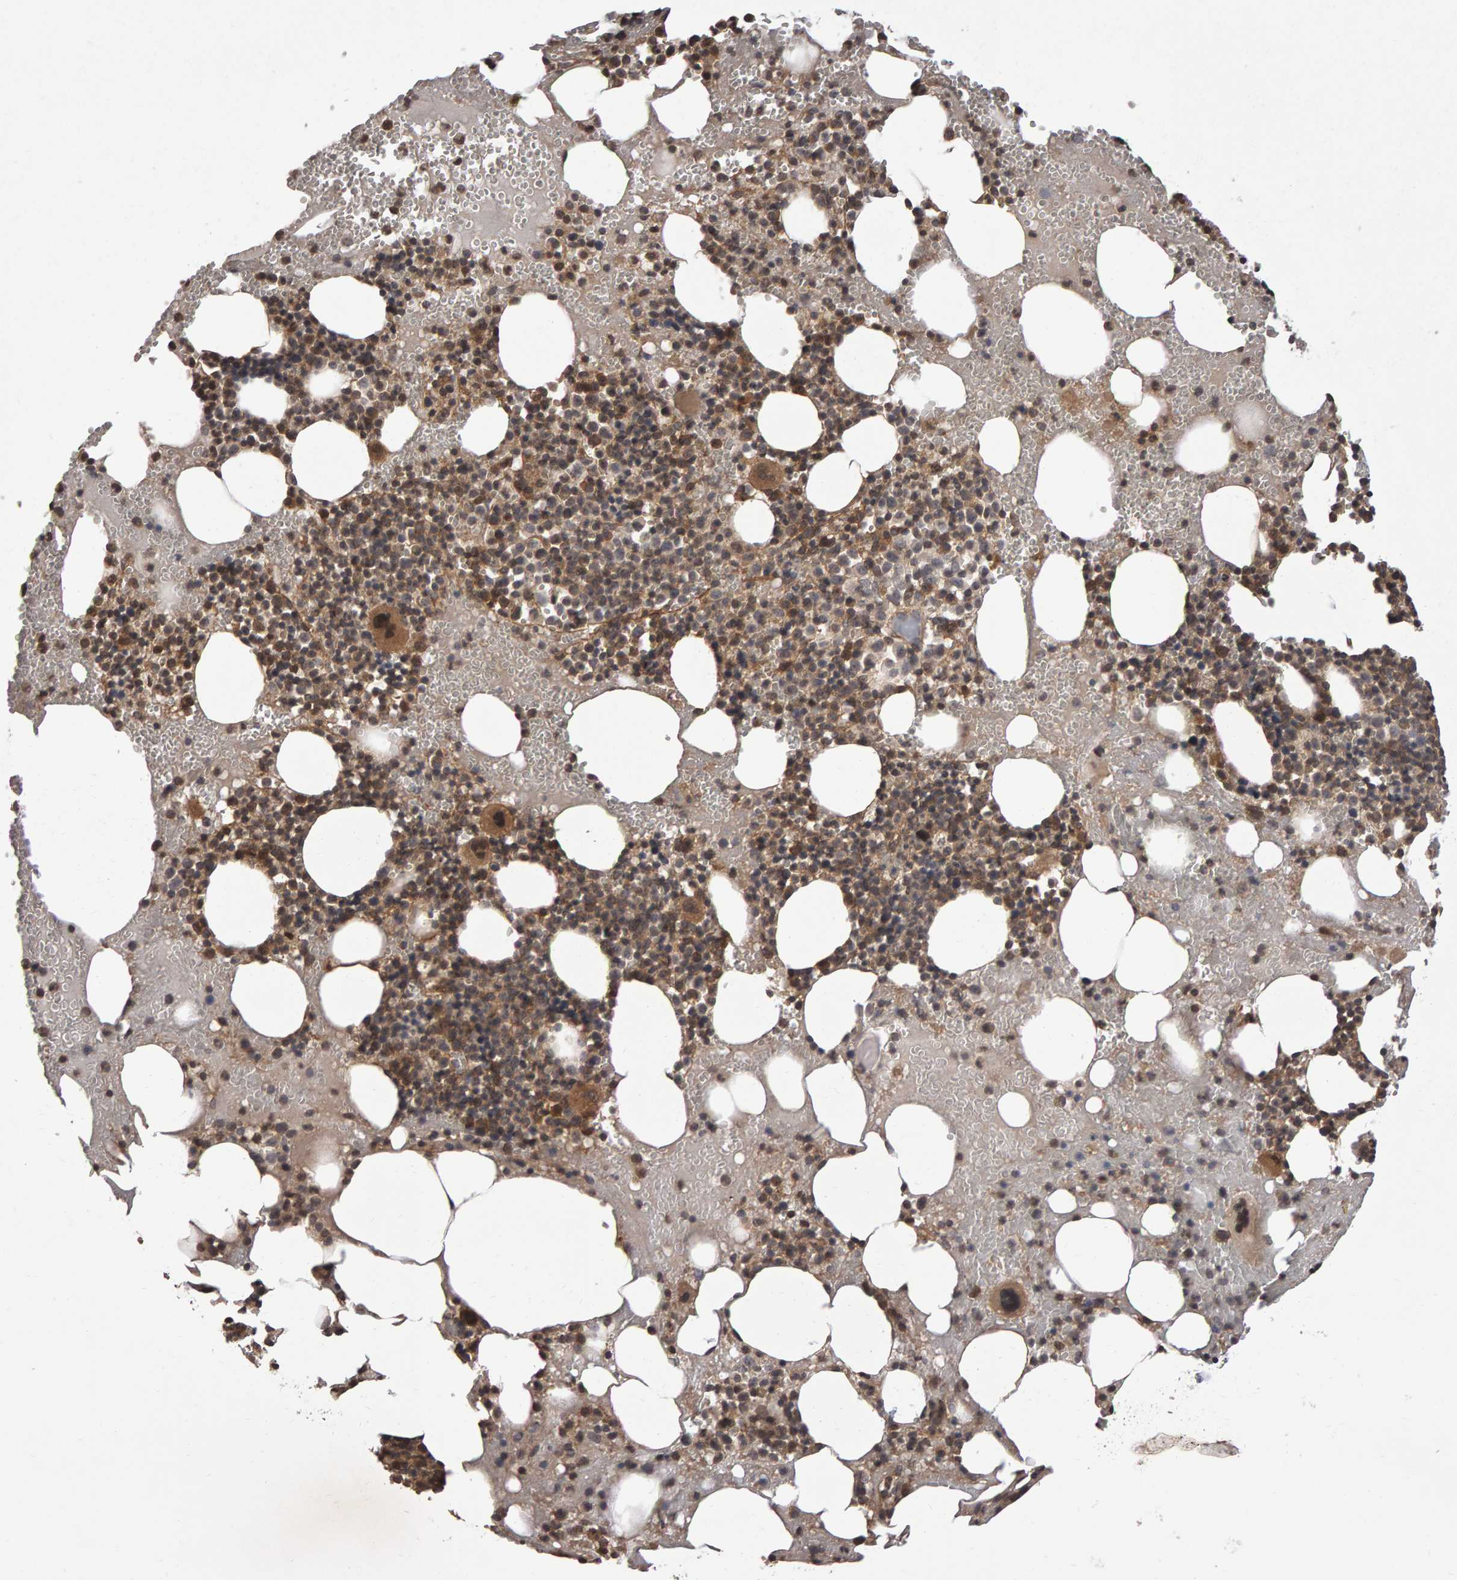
{"staining": {"intensity": "weak", "quantity": ">75%", "location": "cytoplasmic/membranous"}, "tissue": "bone marrow", "cell_type": "Hematopoietic cells", "image_type": "normal", "snomed": [{"axis": "morphology", "description": "Normal tissue, NOS"}, {"axis": "morphology", "description": "Inflammation, NOS"}, {"axis": "topography", "description": "Bone marrow"}], "caption": "Protein analysis of benign bone marrow exhibits weak cytoplasmic/membranous positivity in approximately >75% of hematopoietic cells. Nuclei are stained in blue.", "gene": "SCRIB", "patient": {"sex": "female", "age": 78}}